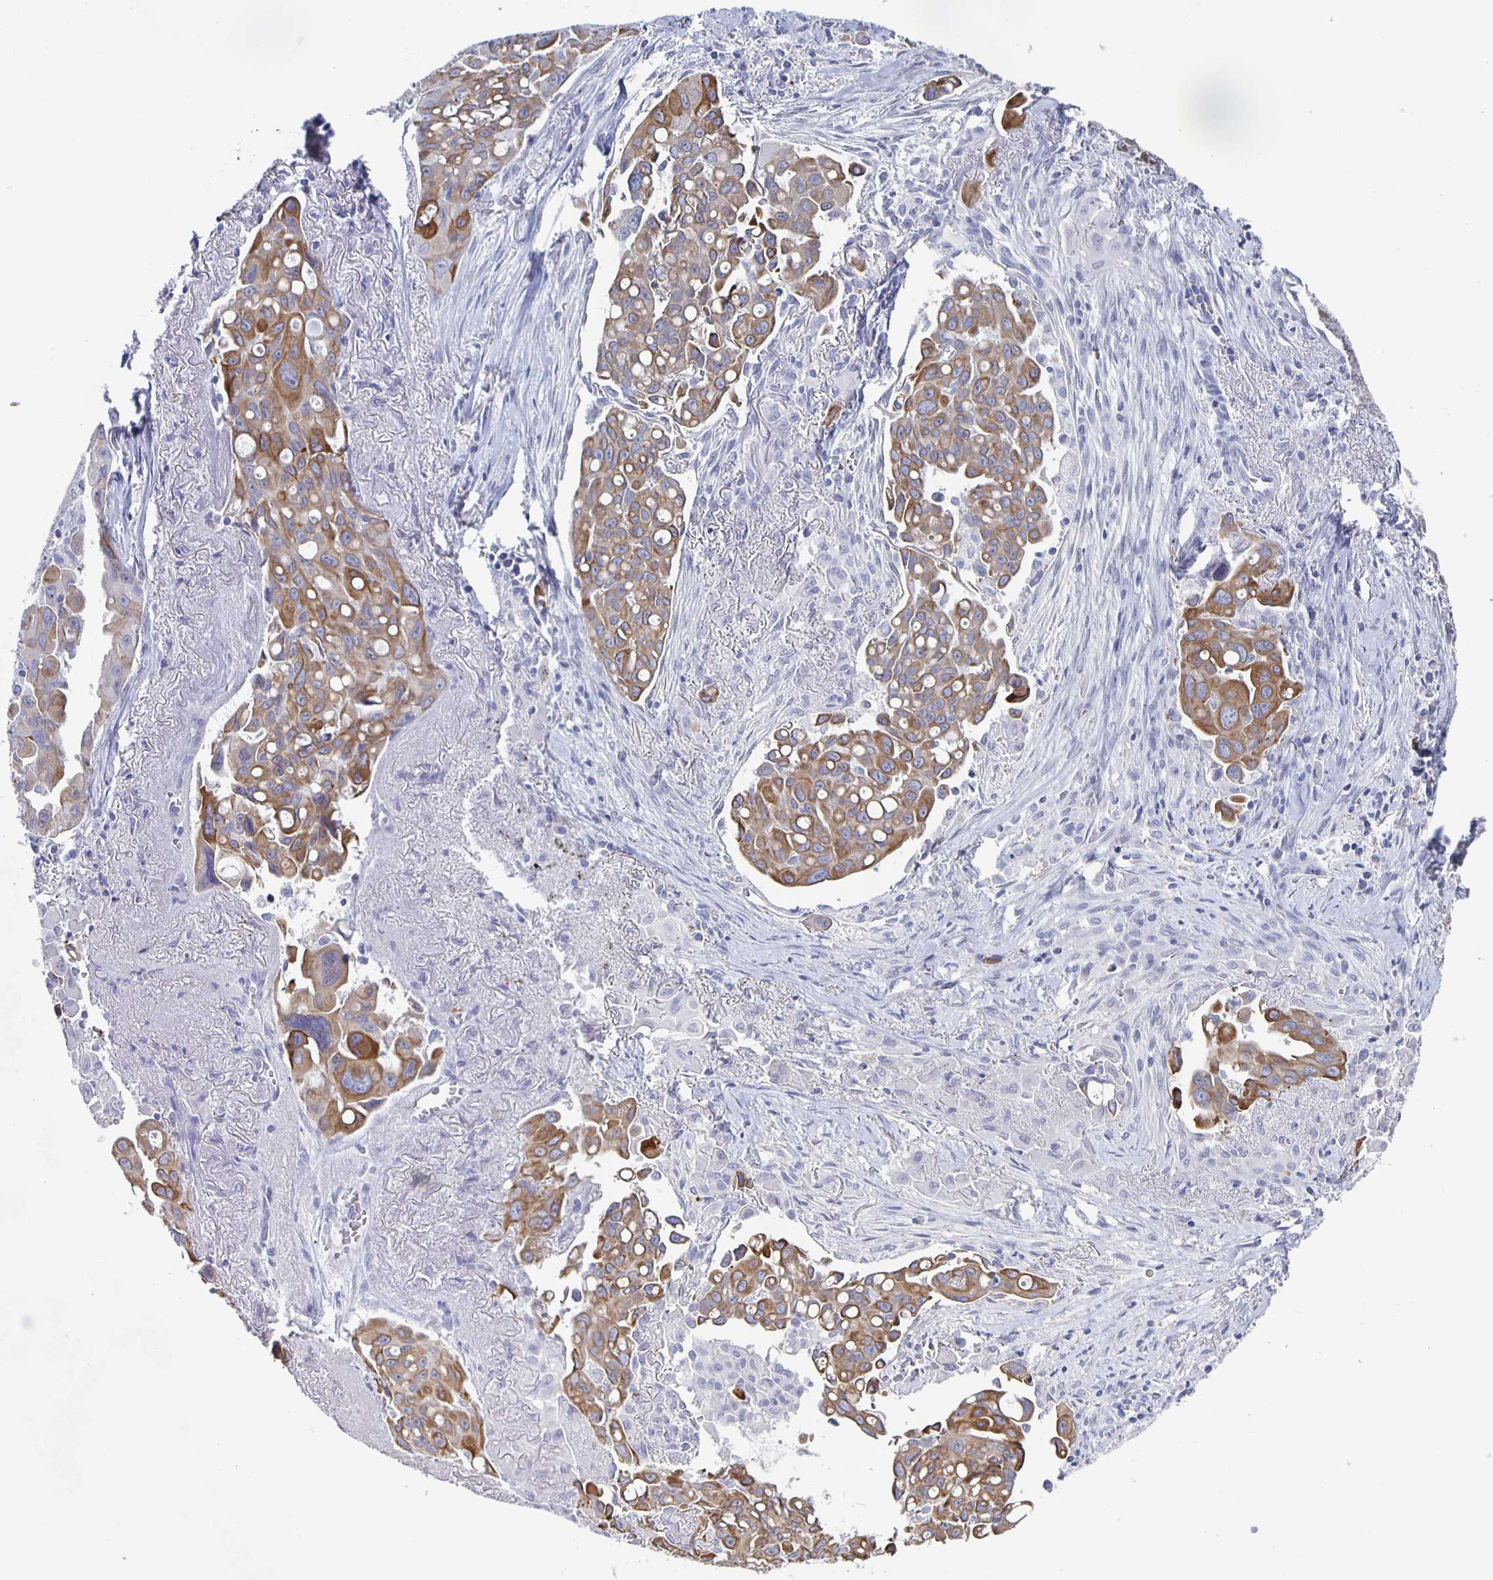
{"staining": {"intensity": "moderate", "quantity": "25%-75%", "location": "cytoplasmic/membranous"}, "tissue": "lung cancer", "cell_type": "Tumor cells", "image_type": "cancer", "snomed": [{"axis": "morphology", "description": "Adenocarcinoma, NOS"}, {"axis": "topography", "description": "Lung"}], "caption": "This photomicrograph reveals immunohistochemistry staining of human adenocarcinoma (lung), with medium moderate cytoplasmic/membranous staining in about 25%-75% of tumor cells.", "gene": "CCDC17", "patient": {"sex": "male", "age": 68}}